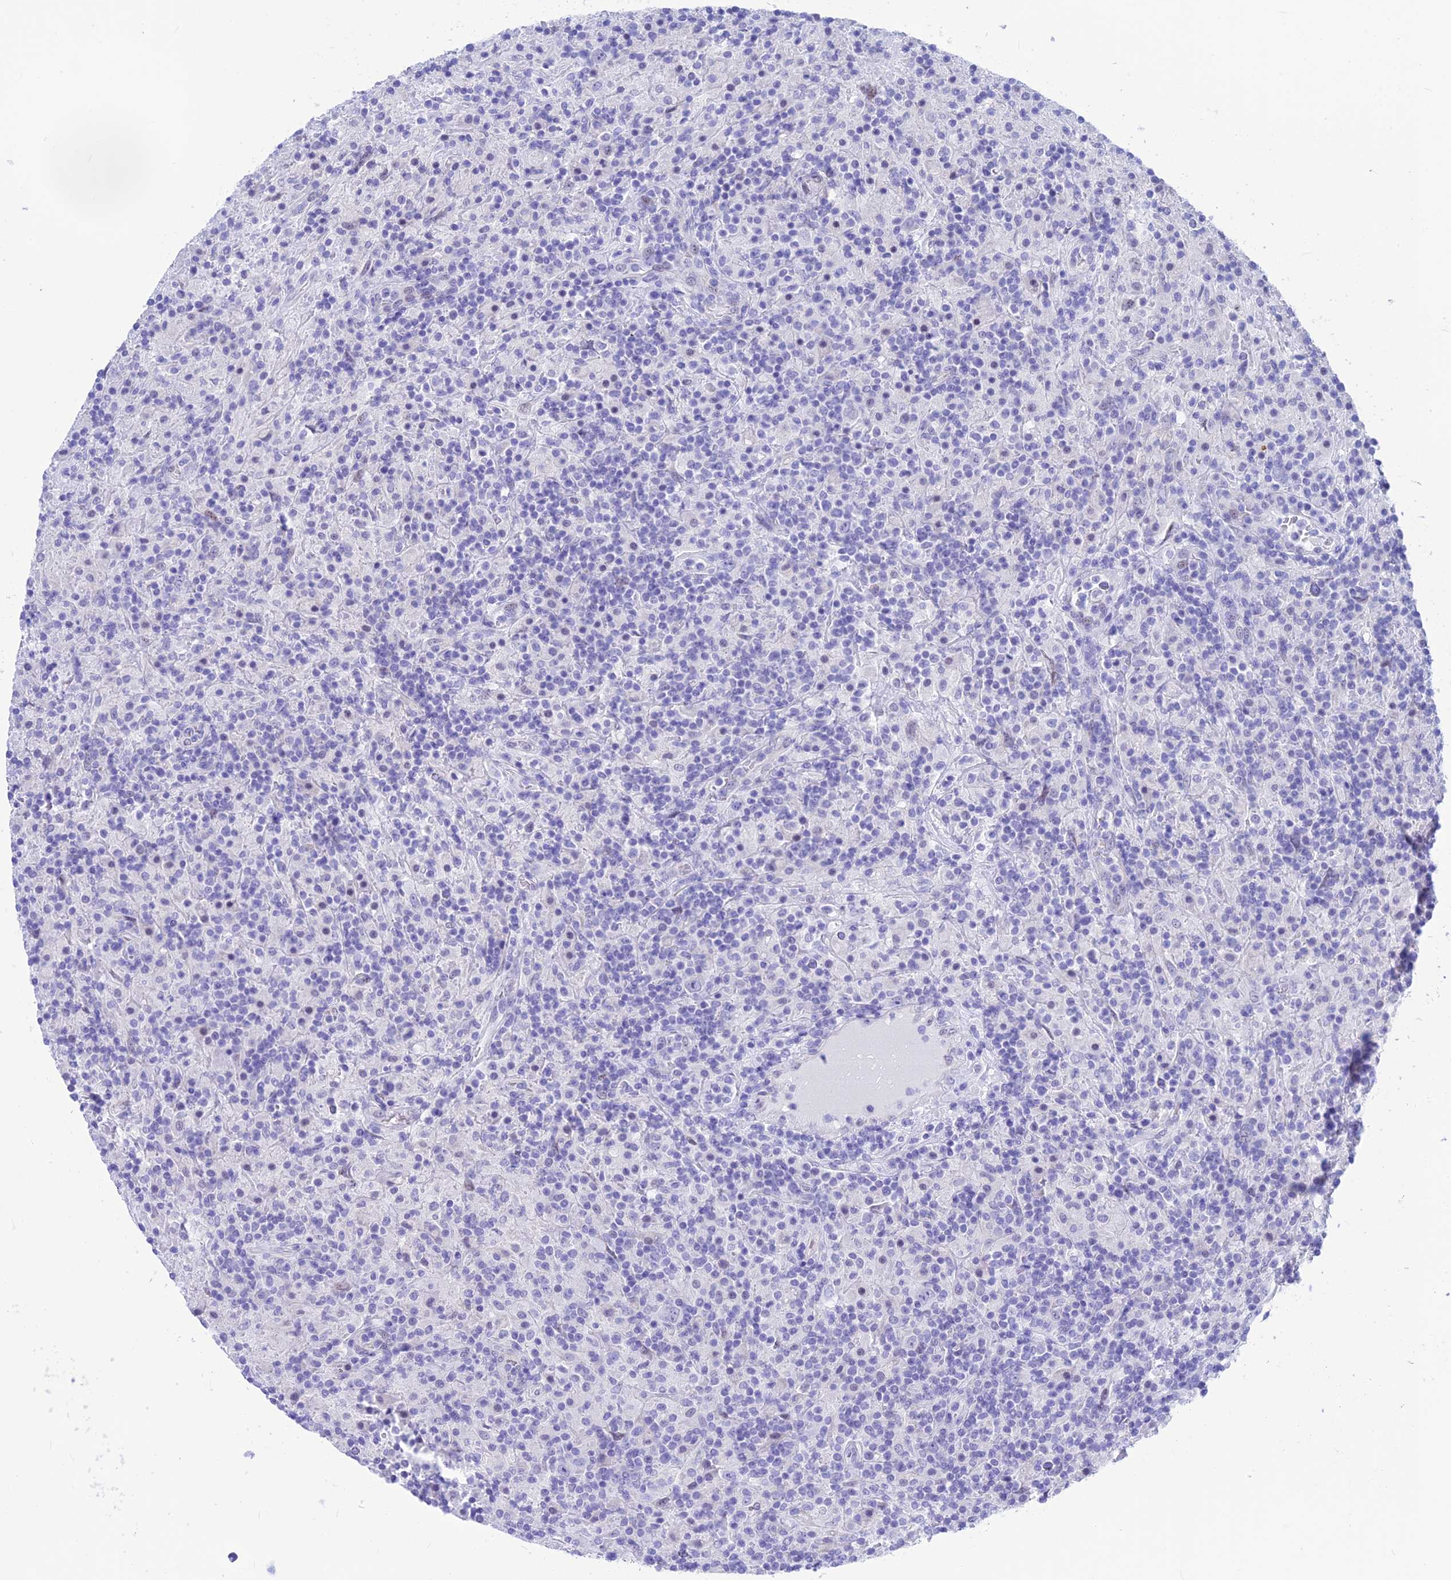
{"staining": {"intensity": "negative", "quantity": "none", "location": "none"}, "tissue": "lymphoma", "cell_type": "Tumor cells", "image_type": "cancer", "snomed": [{"axis": "morphology", "description": "Hodgkin's disease, NOS"}, {"axis": "topography", "description": "Lymph node"}], "caption": "Tumor cells are negative for brown protein staining in Hodgkin's disease. (Brightfield microscopy of DAB immunohistochemistry (IHC) at high magnification).", "gene": "GNGT2", "patient": {"sex": "male", "age": 70}}